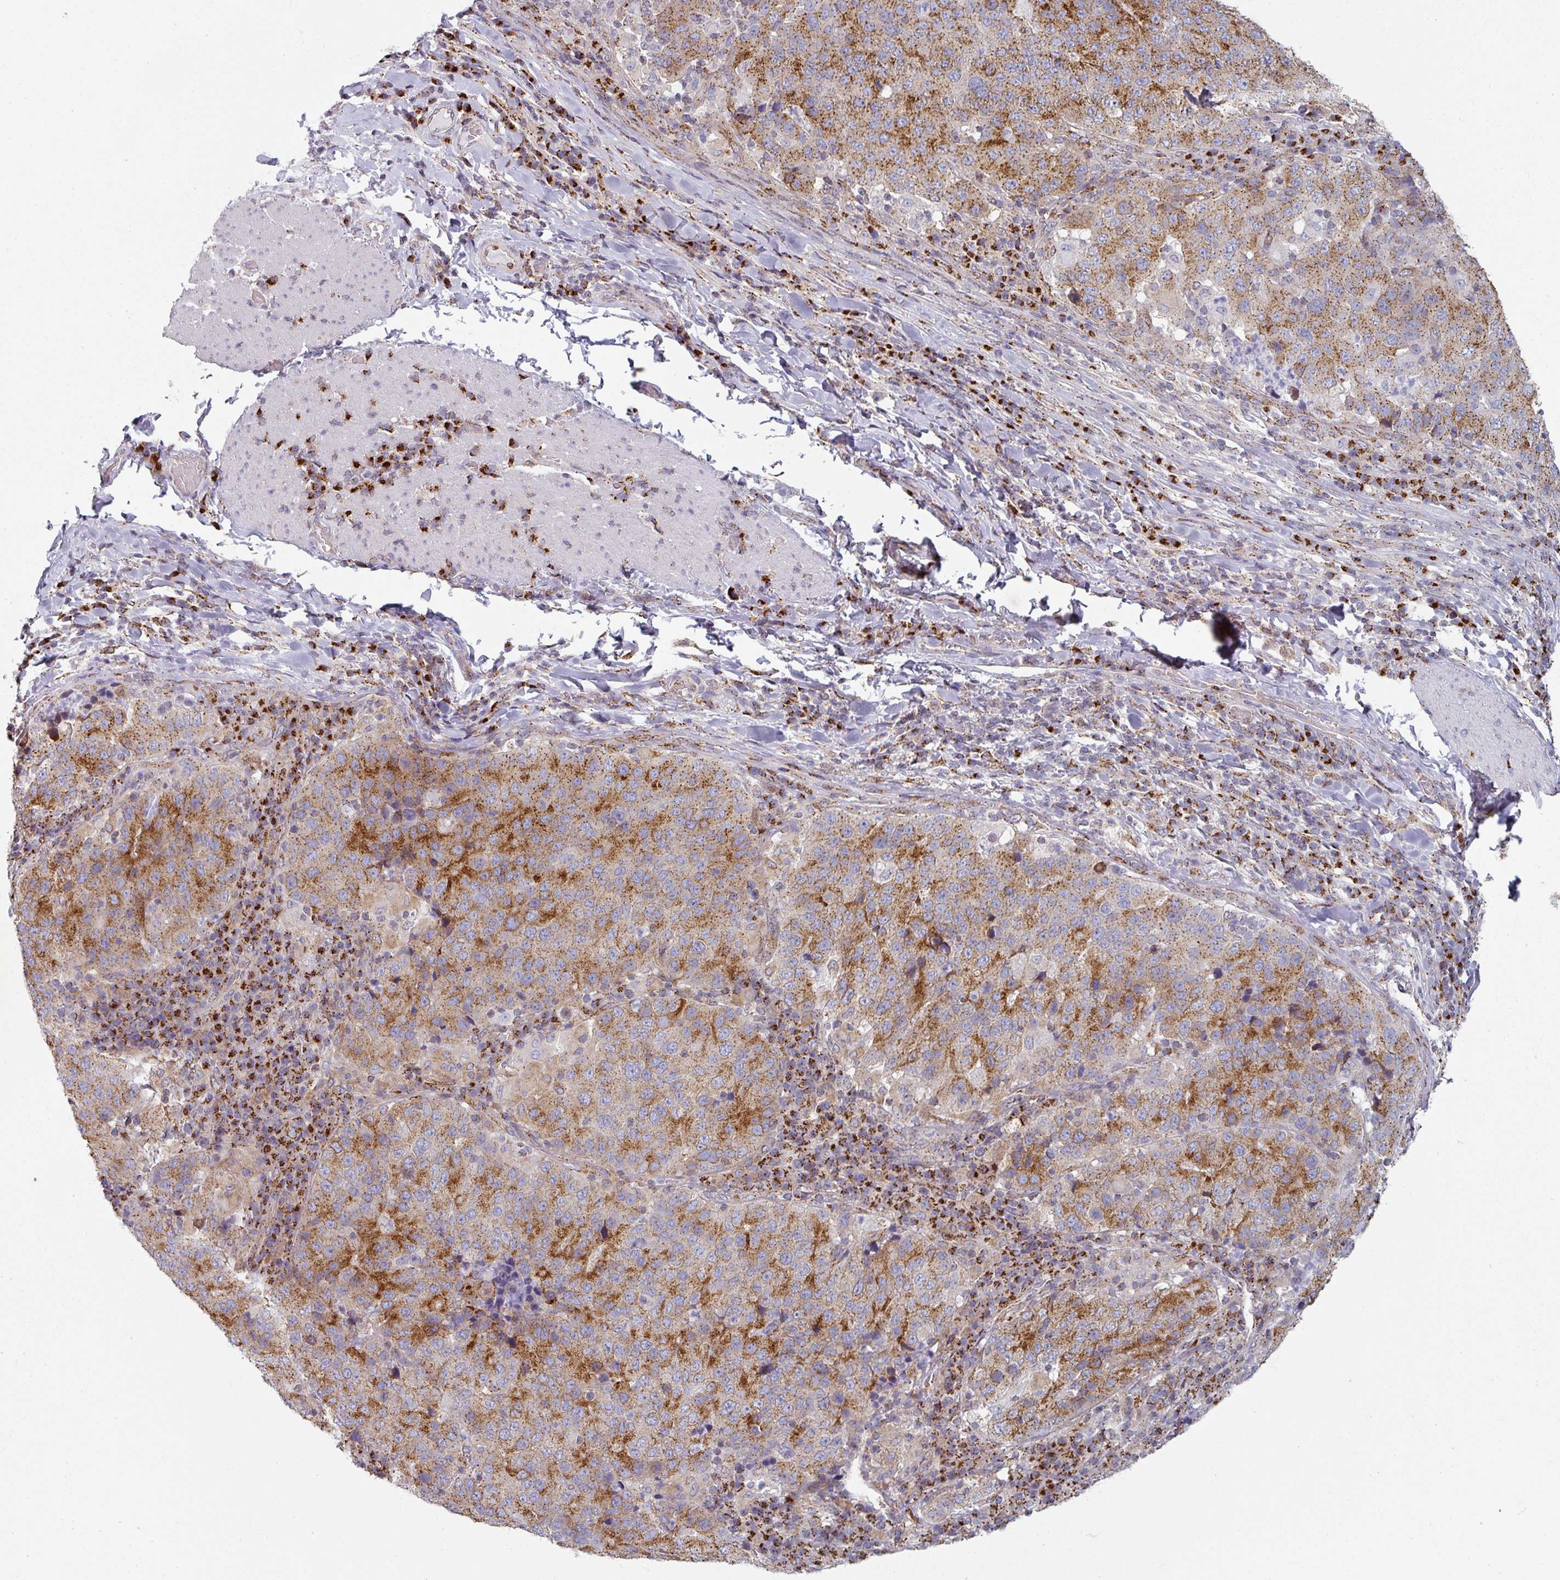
{"staining": {"intensity": "strong", "quantity": "25%-75%", "location": "cytoplasmic/membranous"}, "tissue": "stomach cancer", "cell_type": "Tumor cells", "image_type": "cancer", "snomed": [{"axis": "morphology", "description": "Adenocarcinoma, NOS"}, {"axis": "topography", "description": "Stomach"}], "caption": "A brown stain highlights strong cytoplasmic/membranous positivity of a protein in stomach adenocarcinoma tumor cells.", "gene": "CCDC85B", "patient": {"sex": "male", "age": 71}}